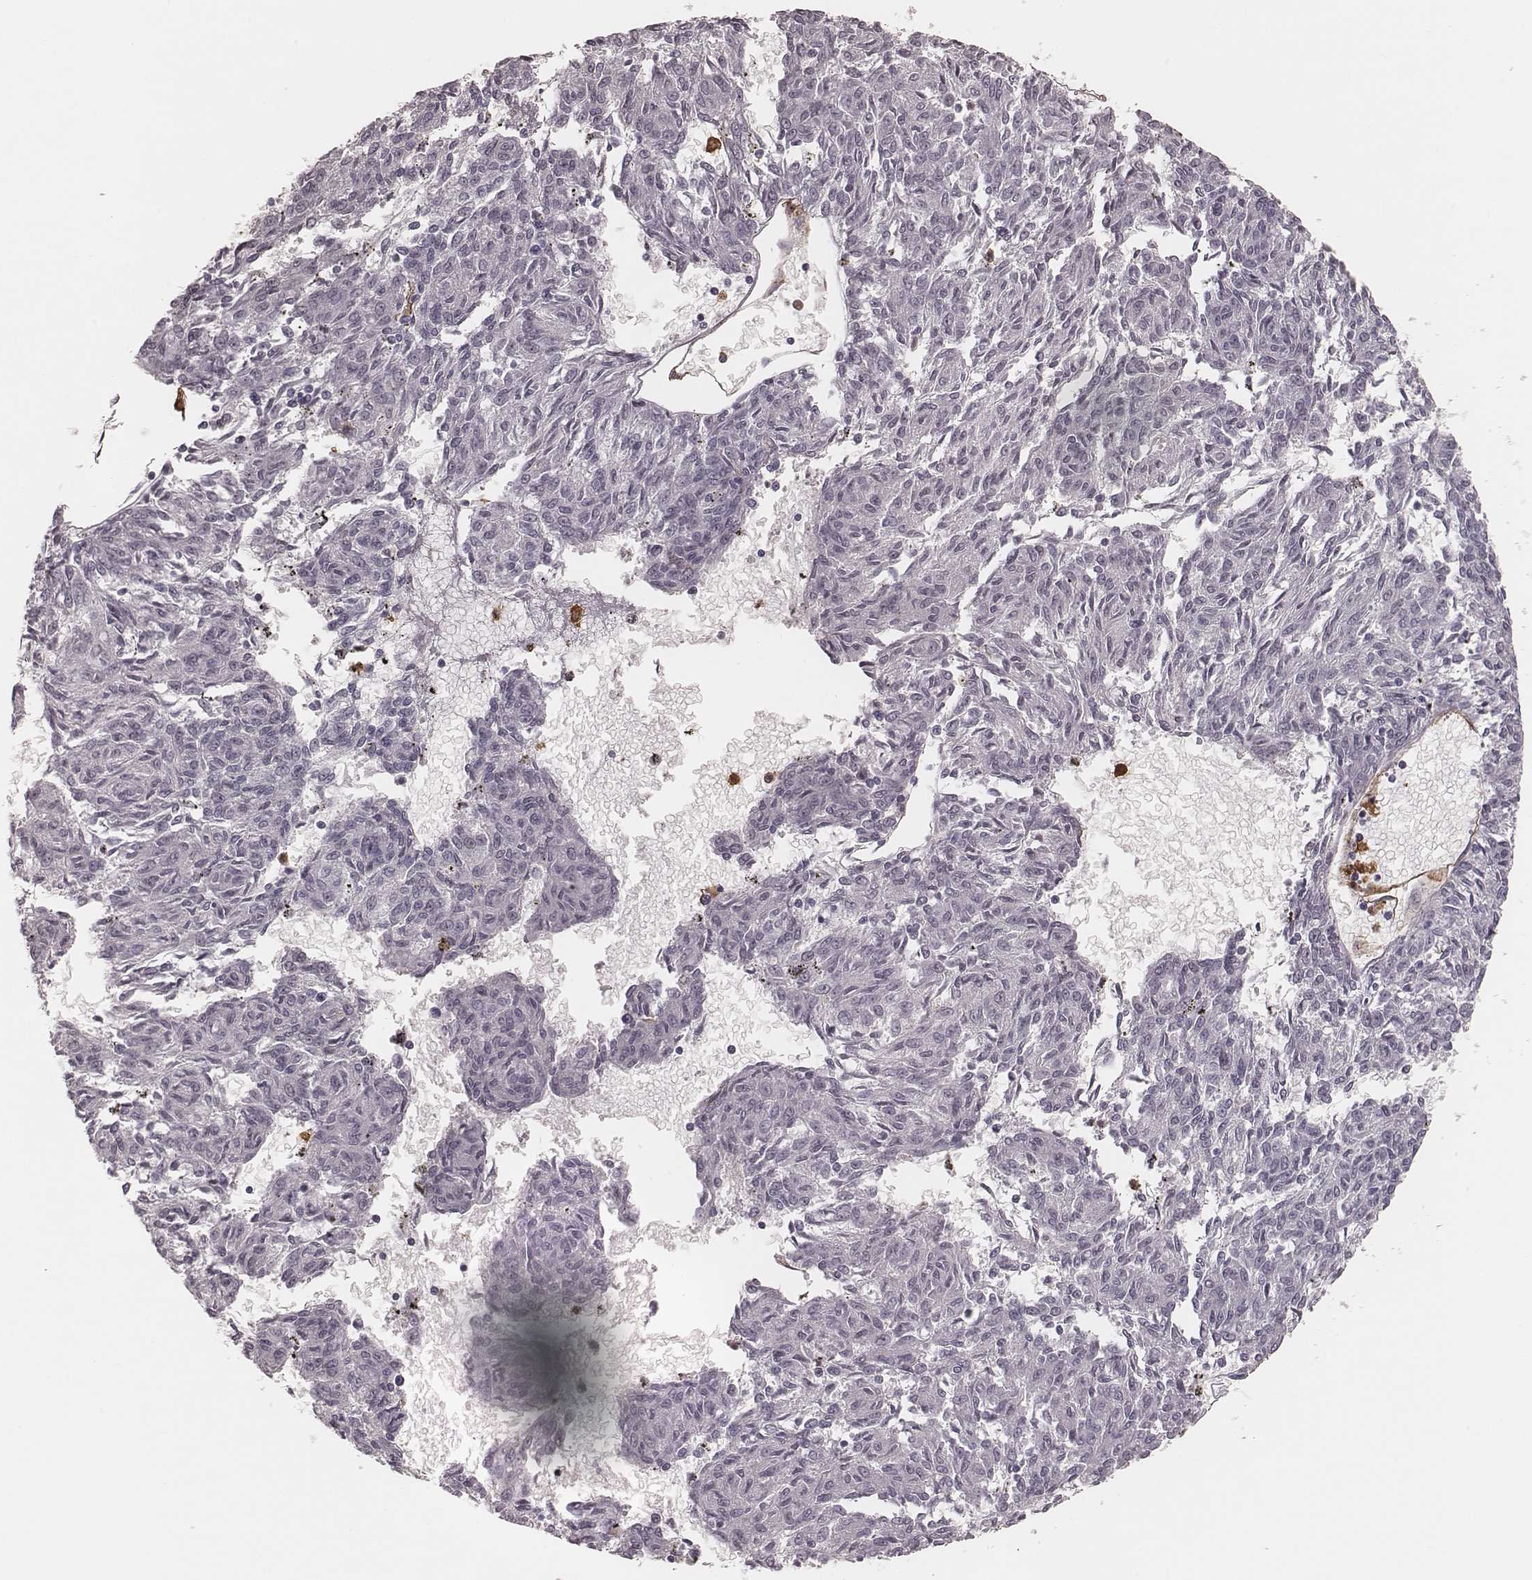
{"staining": {"intensity": "negative", "quantity": "none", "location": "none"}, "tissue": "melanoma", "cell_type": "Tumor cells", "image_type": "cancer", "snomed": [{"axis": "morphology", "description": "Malignant melanoma, NOS"}, {"axis": "topography", "description": "Skin"}], "caption": "This is a histopathology image of immunohistochemistry (IHC) staining of melanoma, which shows no positivity in tumor cells.", "gene": "KITLG", "patient": {"sex": "female", "age": 72}}